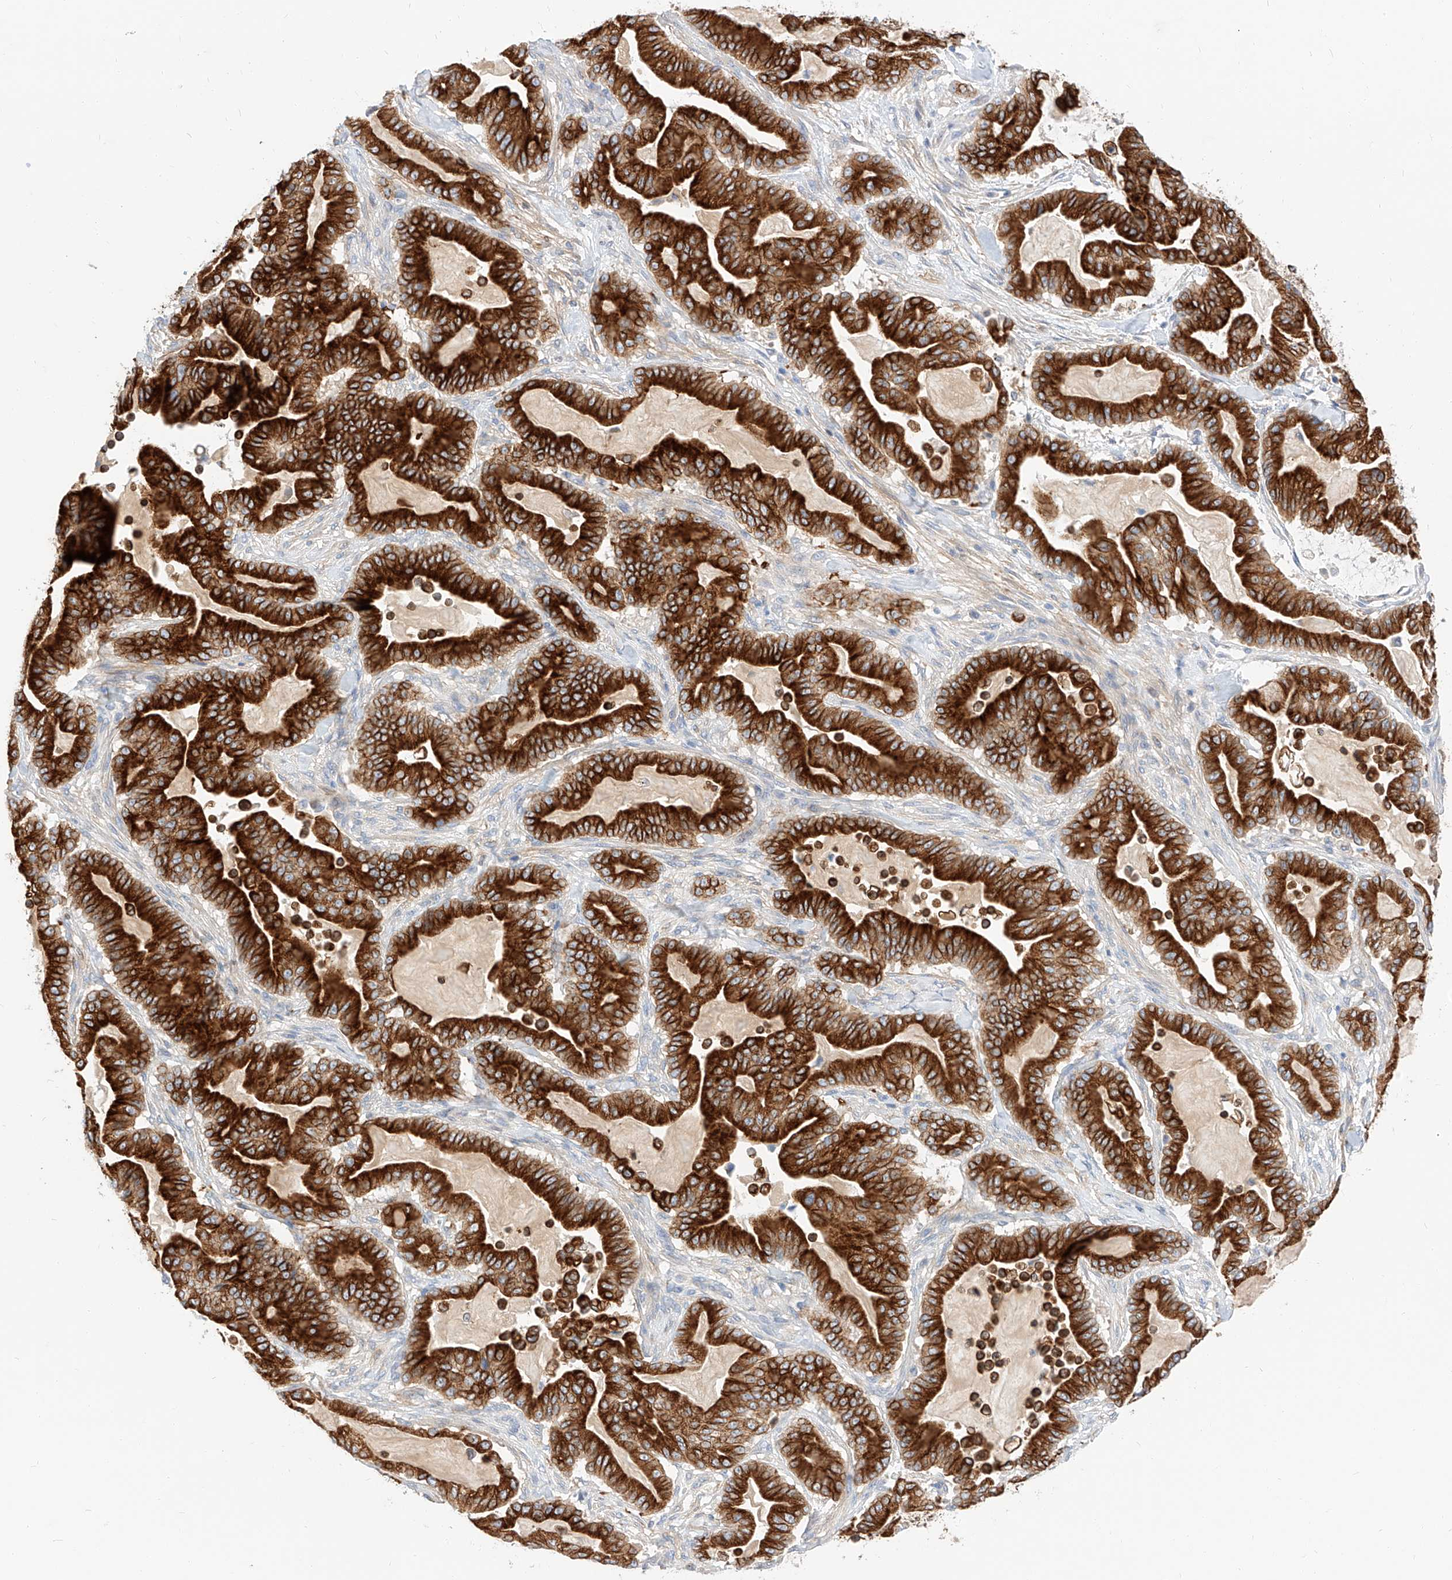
{"staining": {"intensity": "strong", "quantity": ">75%", "location": "cytoplasmic/membranous"}, "tissue": "pancreatic cancer", "cell_type": "Tumor cells", "image_type": "cancer", "snomed": [{"axis": "morphology", "description": "Adenocarcinoma, NOS"}, {"axis": "topography", "description": "Pancreas"}], "caption": "Human pancreatic adenocarcinoma stained with a protein marker displays strong staining in tumor cells.", "gene": "MAP7", "patient": {"sex": "male", "age": 63}}